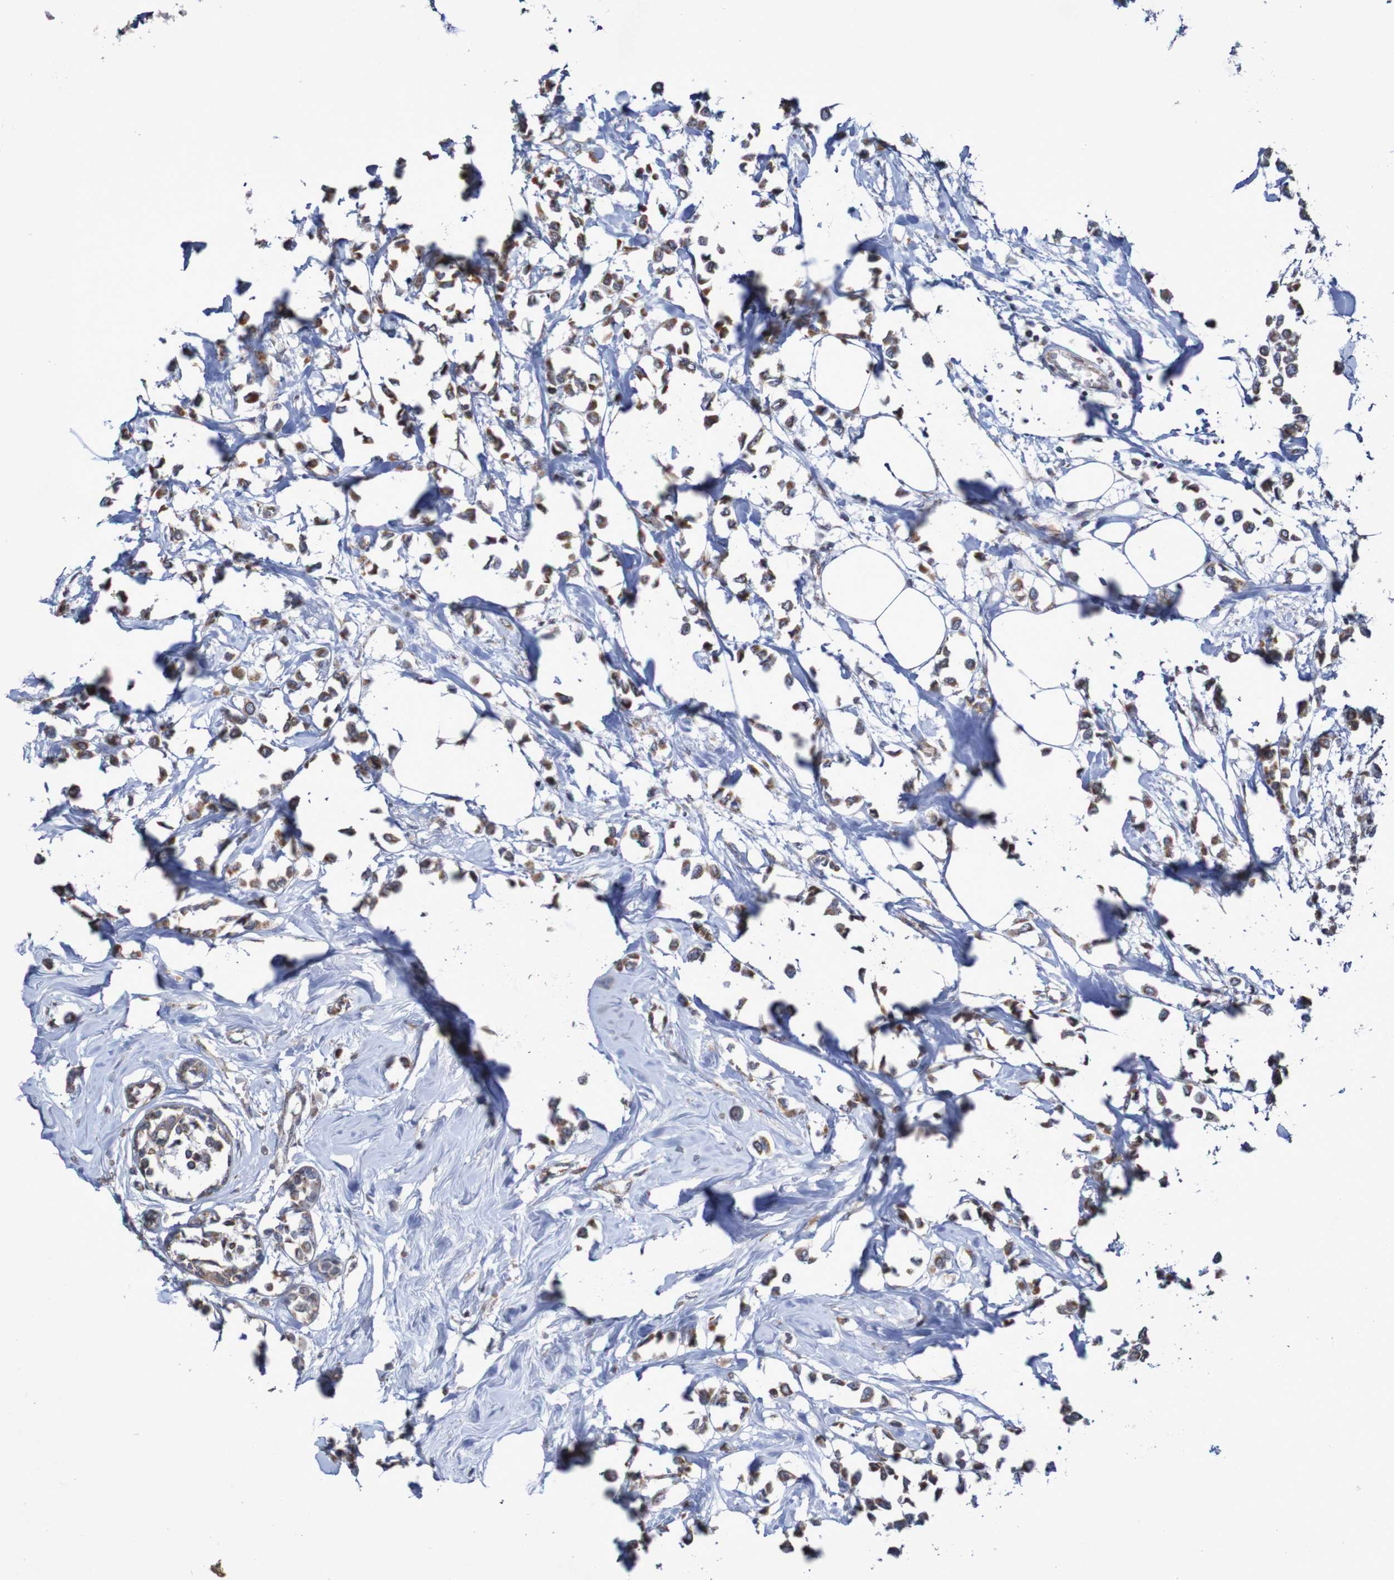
{"staining": {"intensity": "moderate", "quantity": ">75%", "location": "cytoplasmic/membranous"}, "tissue": "breast cancer", "cell_type": "Tumor cells", "image_type": "cancer", "snomed": [{"axis": "morphology", "description": "Lobular carcinoma"}, {"axis": "topography", "description": "Breast"}], "caption": "A micrograph of breast lobular carcinoma stained for a protein exhibits moderate cytoplasmic/membranous brown staining in tumor cells.", "gene": "DVL1", "patient": {"sex": "female", "age": 51}}